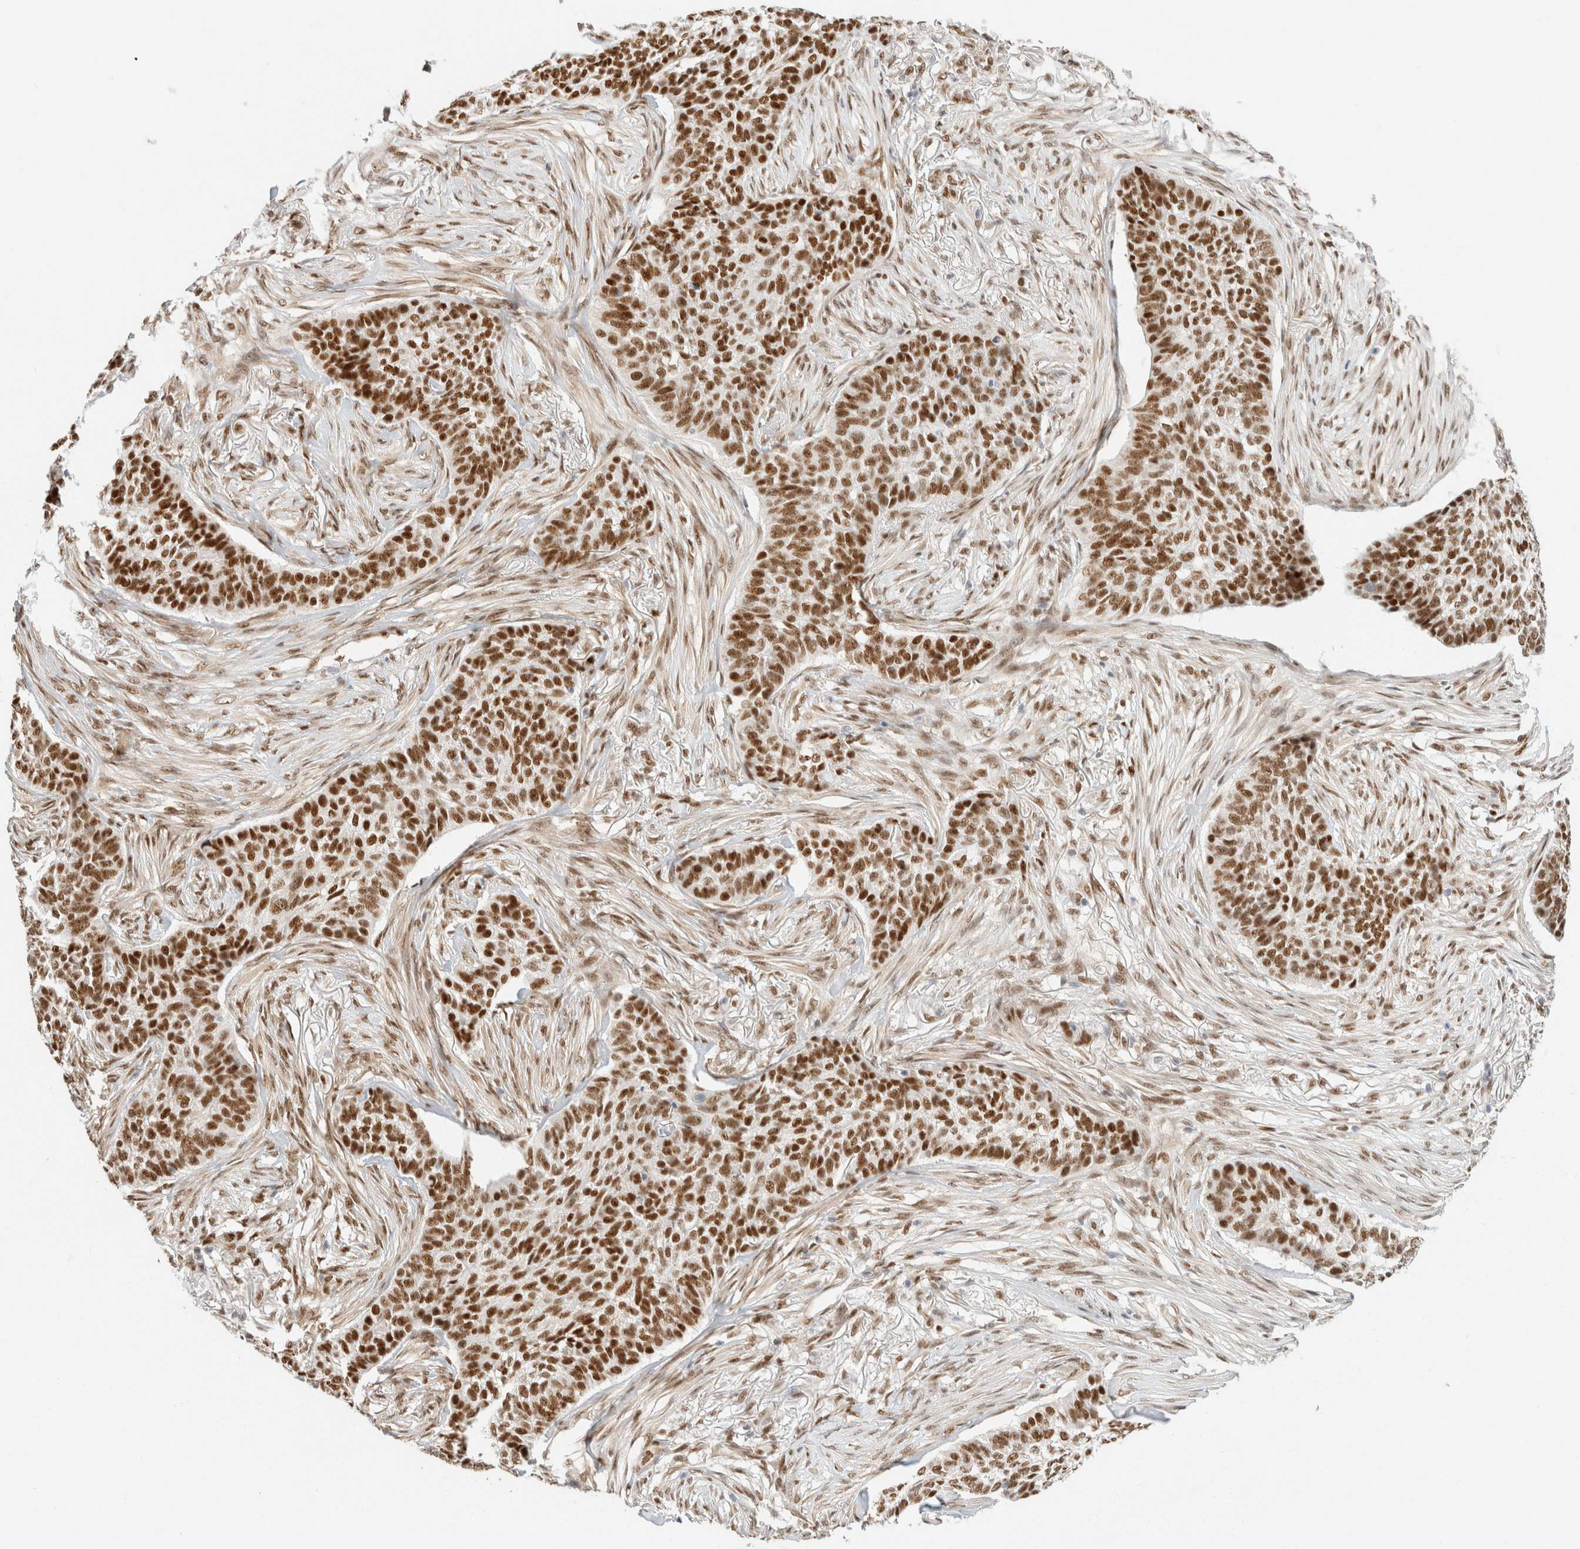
{"staining": {"intensity": "strong", "quantity": ">75%", "location": "nuclear"}, "tissue": "skin cancer", "cell_type": "Tumor cells", "image_type": "cancer", "snomed": [{"axis": "morphology", "description": "Basal cell carcinoma"}, {"axis": "topography", "description": "Skin"}], "caption": "IHC image of skin cancer (basal cell carcinoma) stained for a protein (brown), which demonstrates high levels of strong nuclear expression in about >75% of tumor cells.", "gene": "ZNF768", "patient": {"sex": "male", "age": 85}}